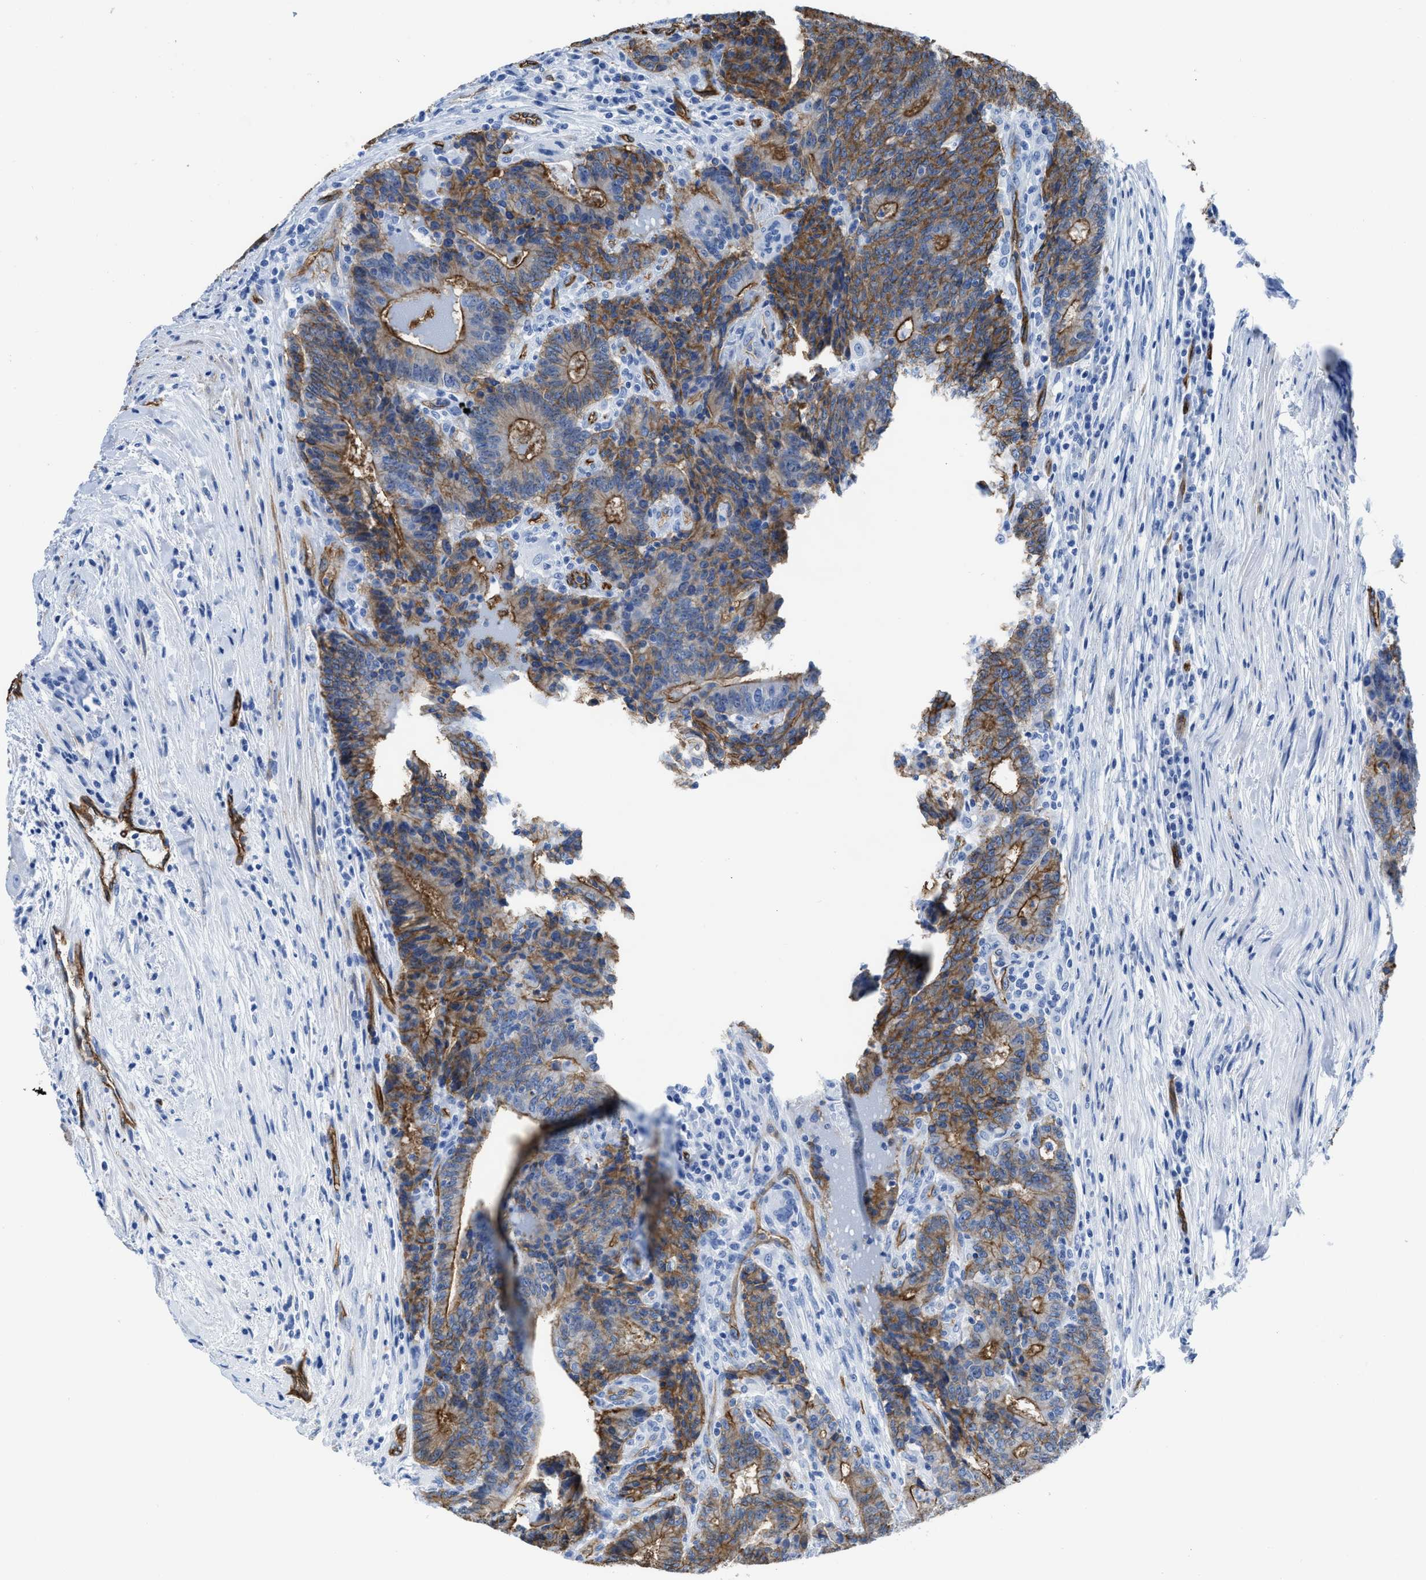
{"staining": {"intensity": "moderate", "quantity": ">75%", "location": "cytoplasmic/membranous"}, "tissue": "colorectal cancer", "cell_type": "Tumor cells", "image_type": "cancer", "snomed": [{"axis": "morphology", "description": "Normal tissue, NOS"}, {"axis": "morphology", "description": "Adenocarcinoma, NOS"}, {"axis": "topography", "description": "Colon"}], "caption": "Colorectal cancer (adenocarcinoma) was stained to show a protein in brown. There is medium levels of moderate cytoplasmic/membranous expression in about >75% of tumor cells. (DAB (3,3'-diaminobenzidine) IHC, brown staining for protein, blue staining for nuclei).", "gene": "AQP1", "patient": {"sex": "female", "age": 75}}